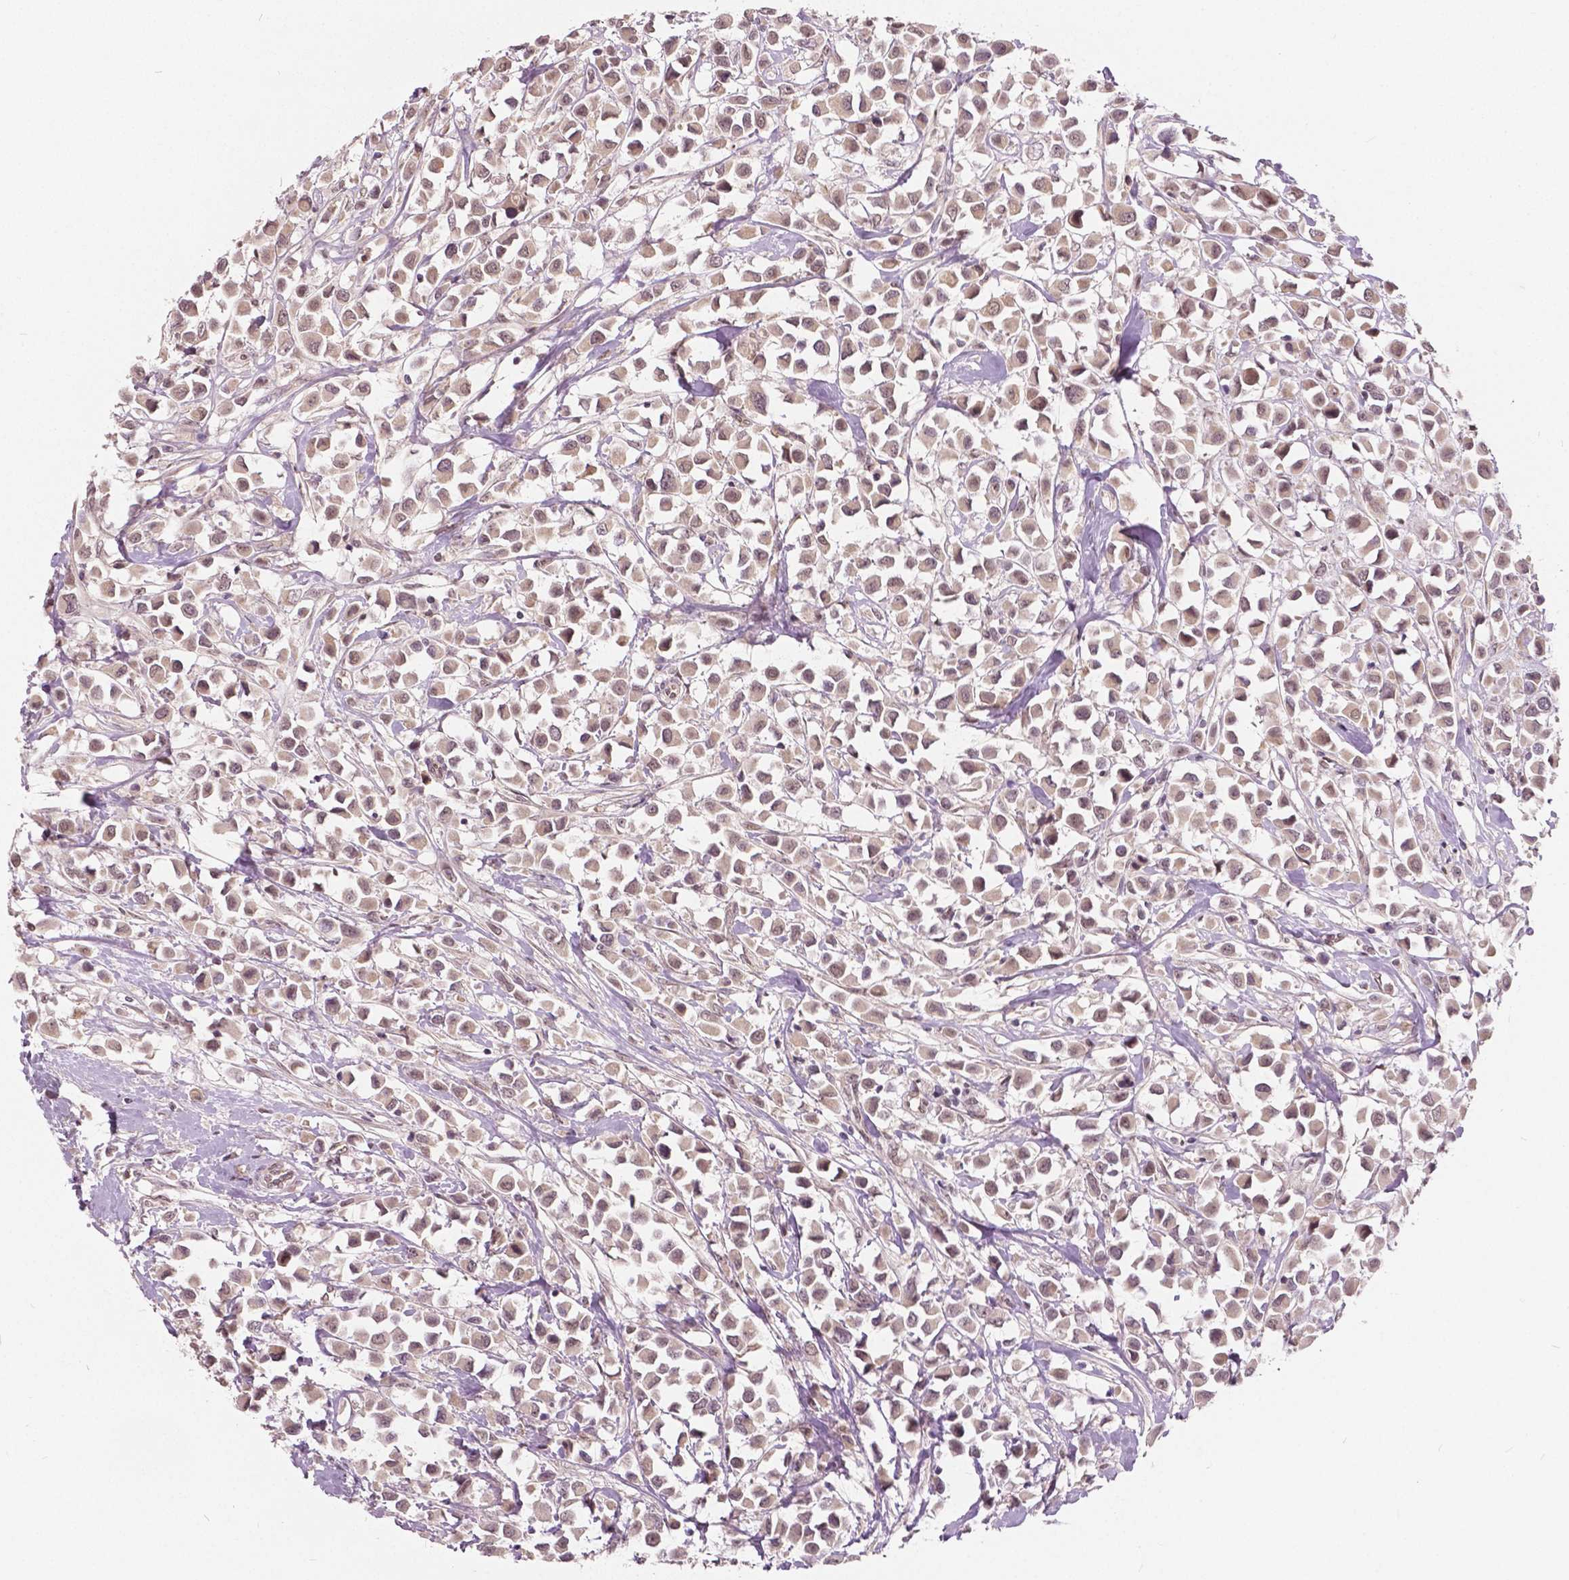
{"staining": {"intensity": "negative", "quantity": "none", "location": "none"}, "tissue": "breast cancer", "cell_type": "Tumor cells", "image_type": "cancer", "snomed": [{"axis": "morphology", "description": "Duct carcinoma"}, {"axis": "topography", "description": "Breast"}], "caption": "Breast infiltrating ductal carcinoma stained for a protein using immunohistochemistry (IHC) reveals no staining tumor cells.", "gene": "HMBOX1", "patient": {"sex": "female", "age": 61}}